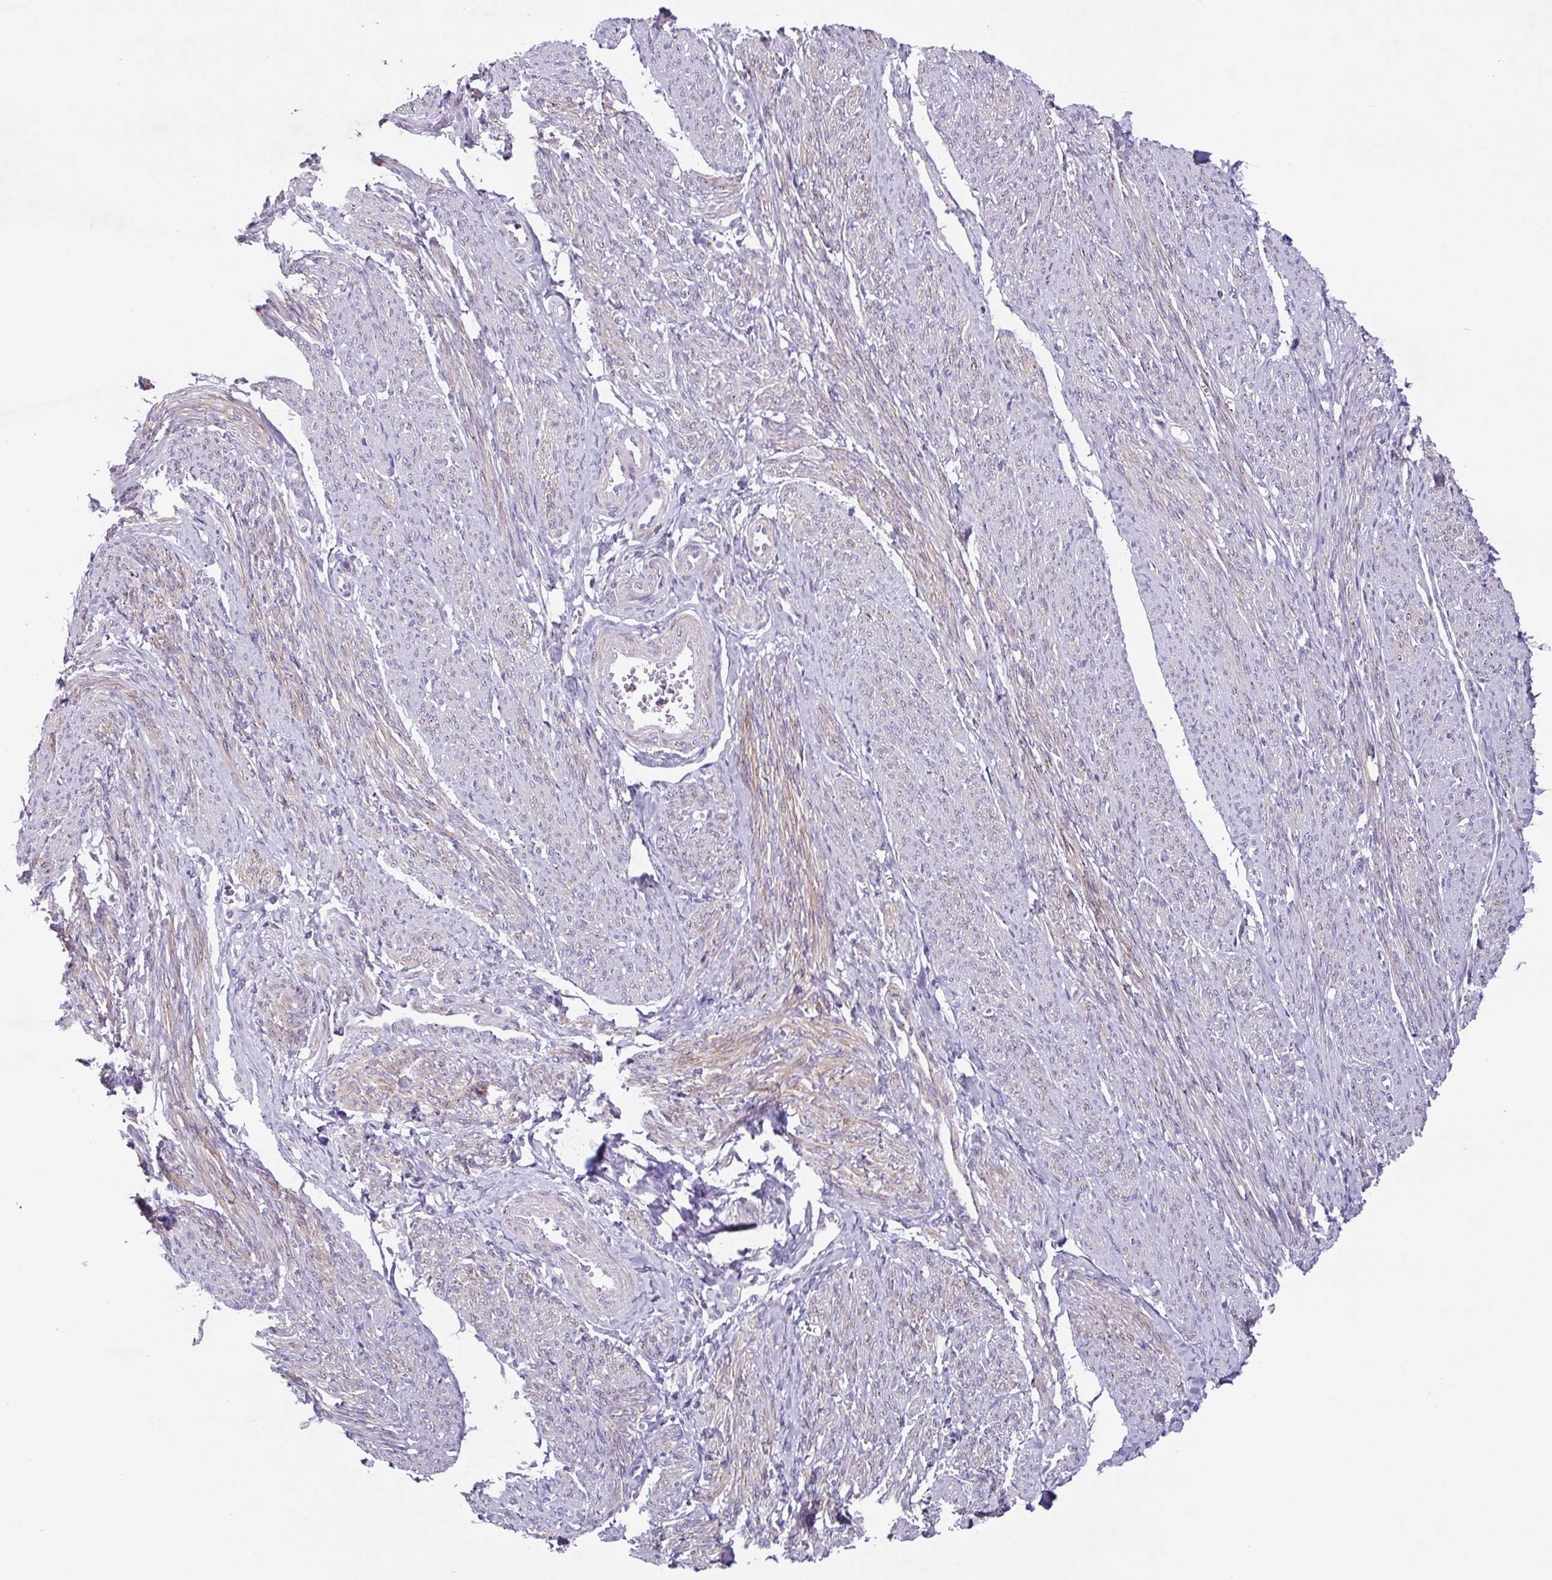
{"staining": {"intensity": "moderate", "quantity": "25%-75%", "location": "cytoplasmic/membranous"}, "tissue": "smooth muscle", "cell_type": "Smooth muscle cells", "image_type": "normal", "snomed": [{"axis": "morphology", "description": "Normal tissue, NOS"}, {"axis": "topography", "description": "Smooth muscle"}], "caption": "Smooth muscle cells exhibit medium levels of moderate cytoplasmic/membranous positivity in about 25%-75% of cells in normal smooth muscle. The protein is shown in brown color, while the nuclei are stained blue.", "gene": "COL17A1", "patient": {"sex": "female", "age": 65}}